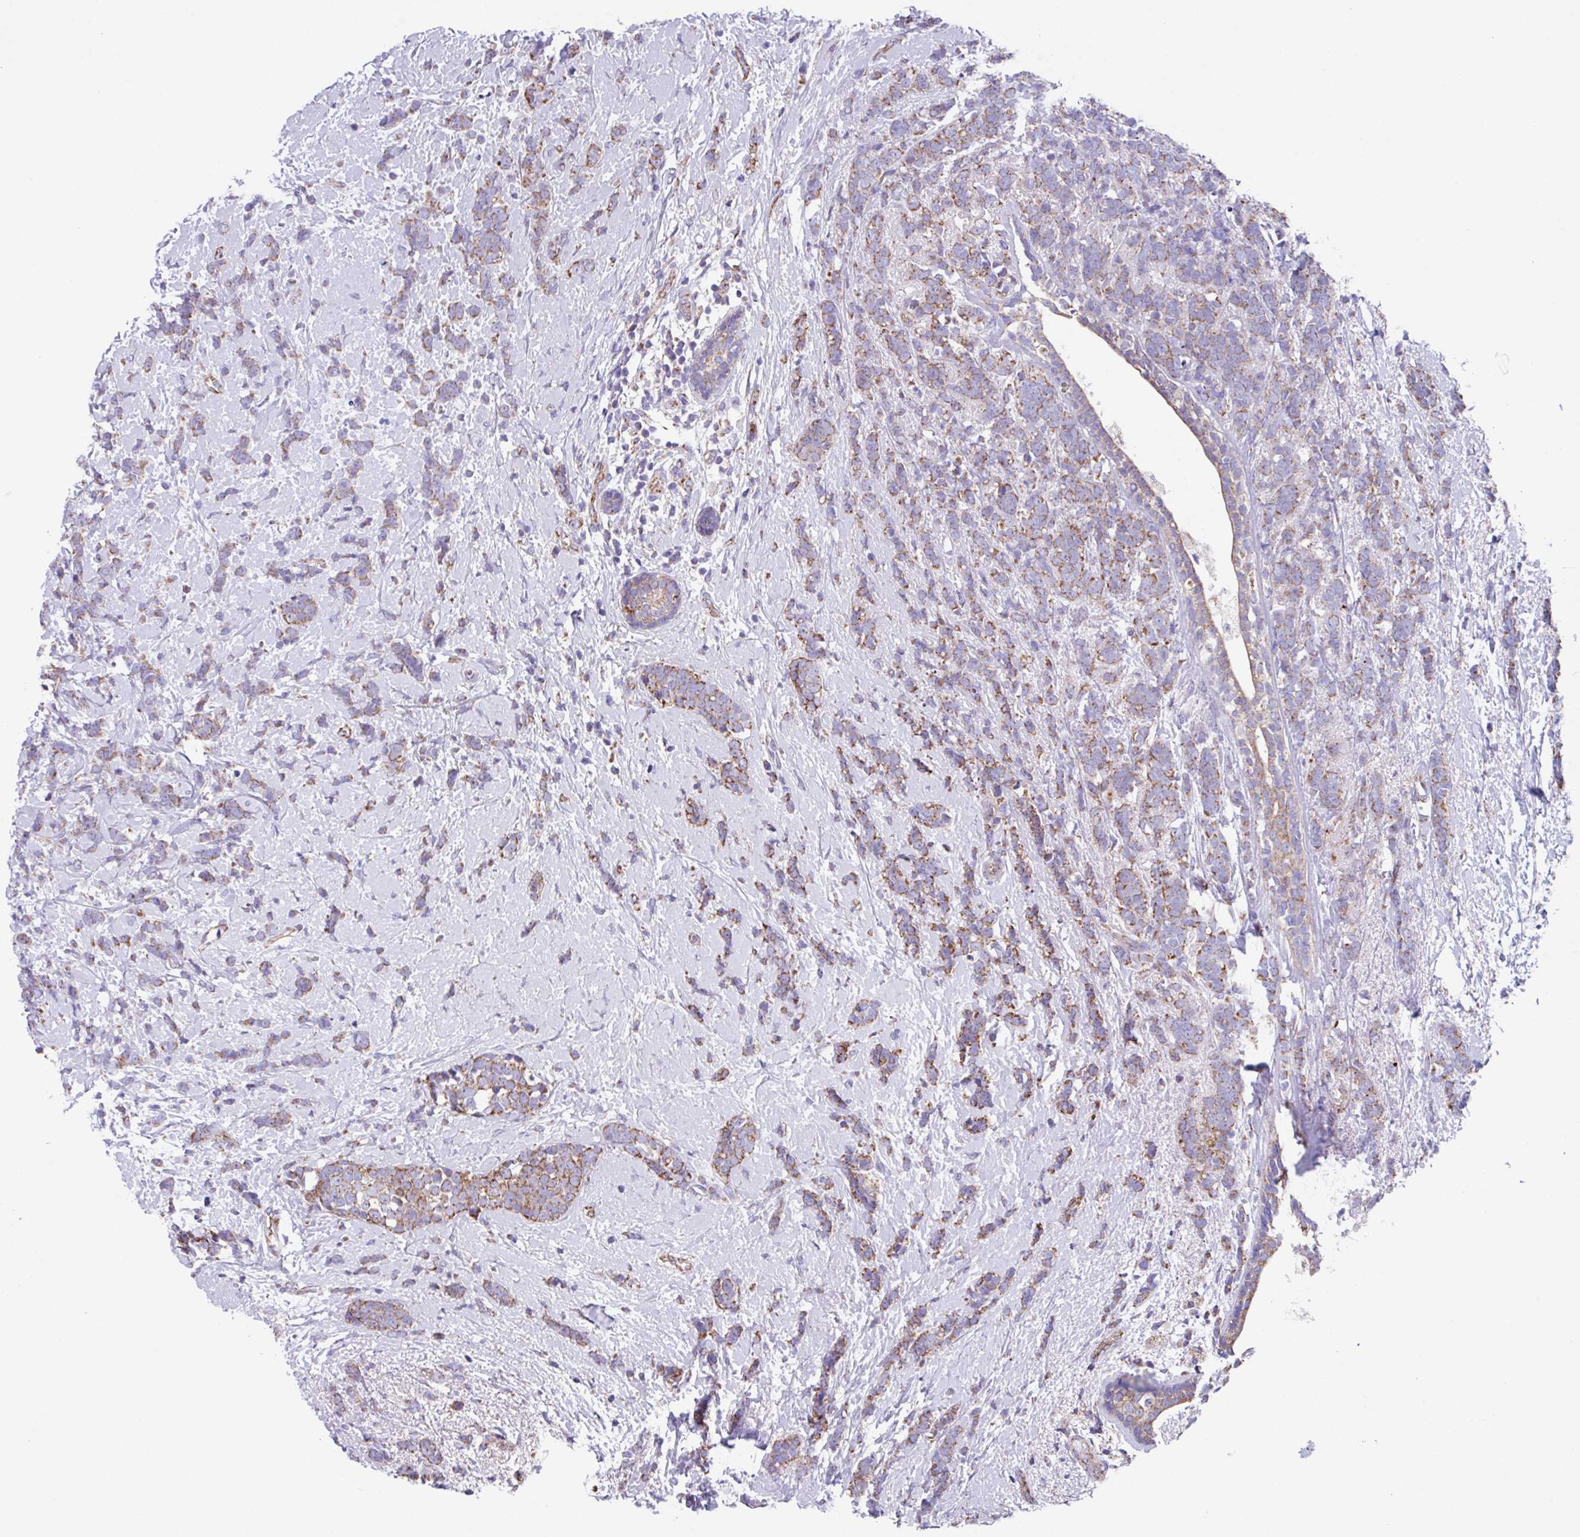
{"staining": {"intensity": "moderate", "quantity": "25%-75%", "location": "cytoplasmic/membranous"}, "tissue": "breast cancer", "cell_type": "Tumor cells", "image_type": "cancer", "snomed": [{"axis": "morphology", "description": "Lobular carcinoma"}, {"axis": "topography", "description": "Breast"}], "caption": "Immunohistochemistry (IHC) micrograph of human breast cancer stained for a protein (brown), which reveals medium levels of moderate cytoplasmic/membranous expression in approximately 25%-75% of tumor cells.", "gene": "OTULIN", "patient": {"sex": "female", "age": 58}}